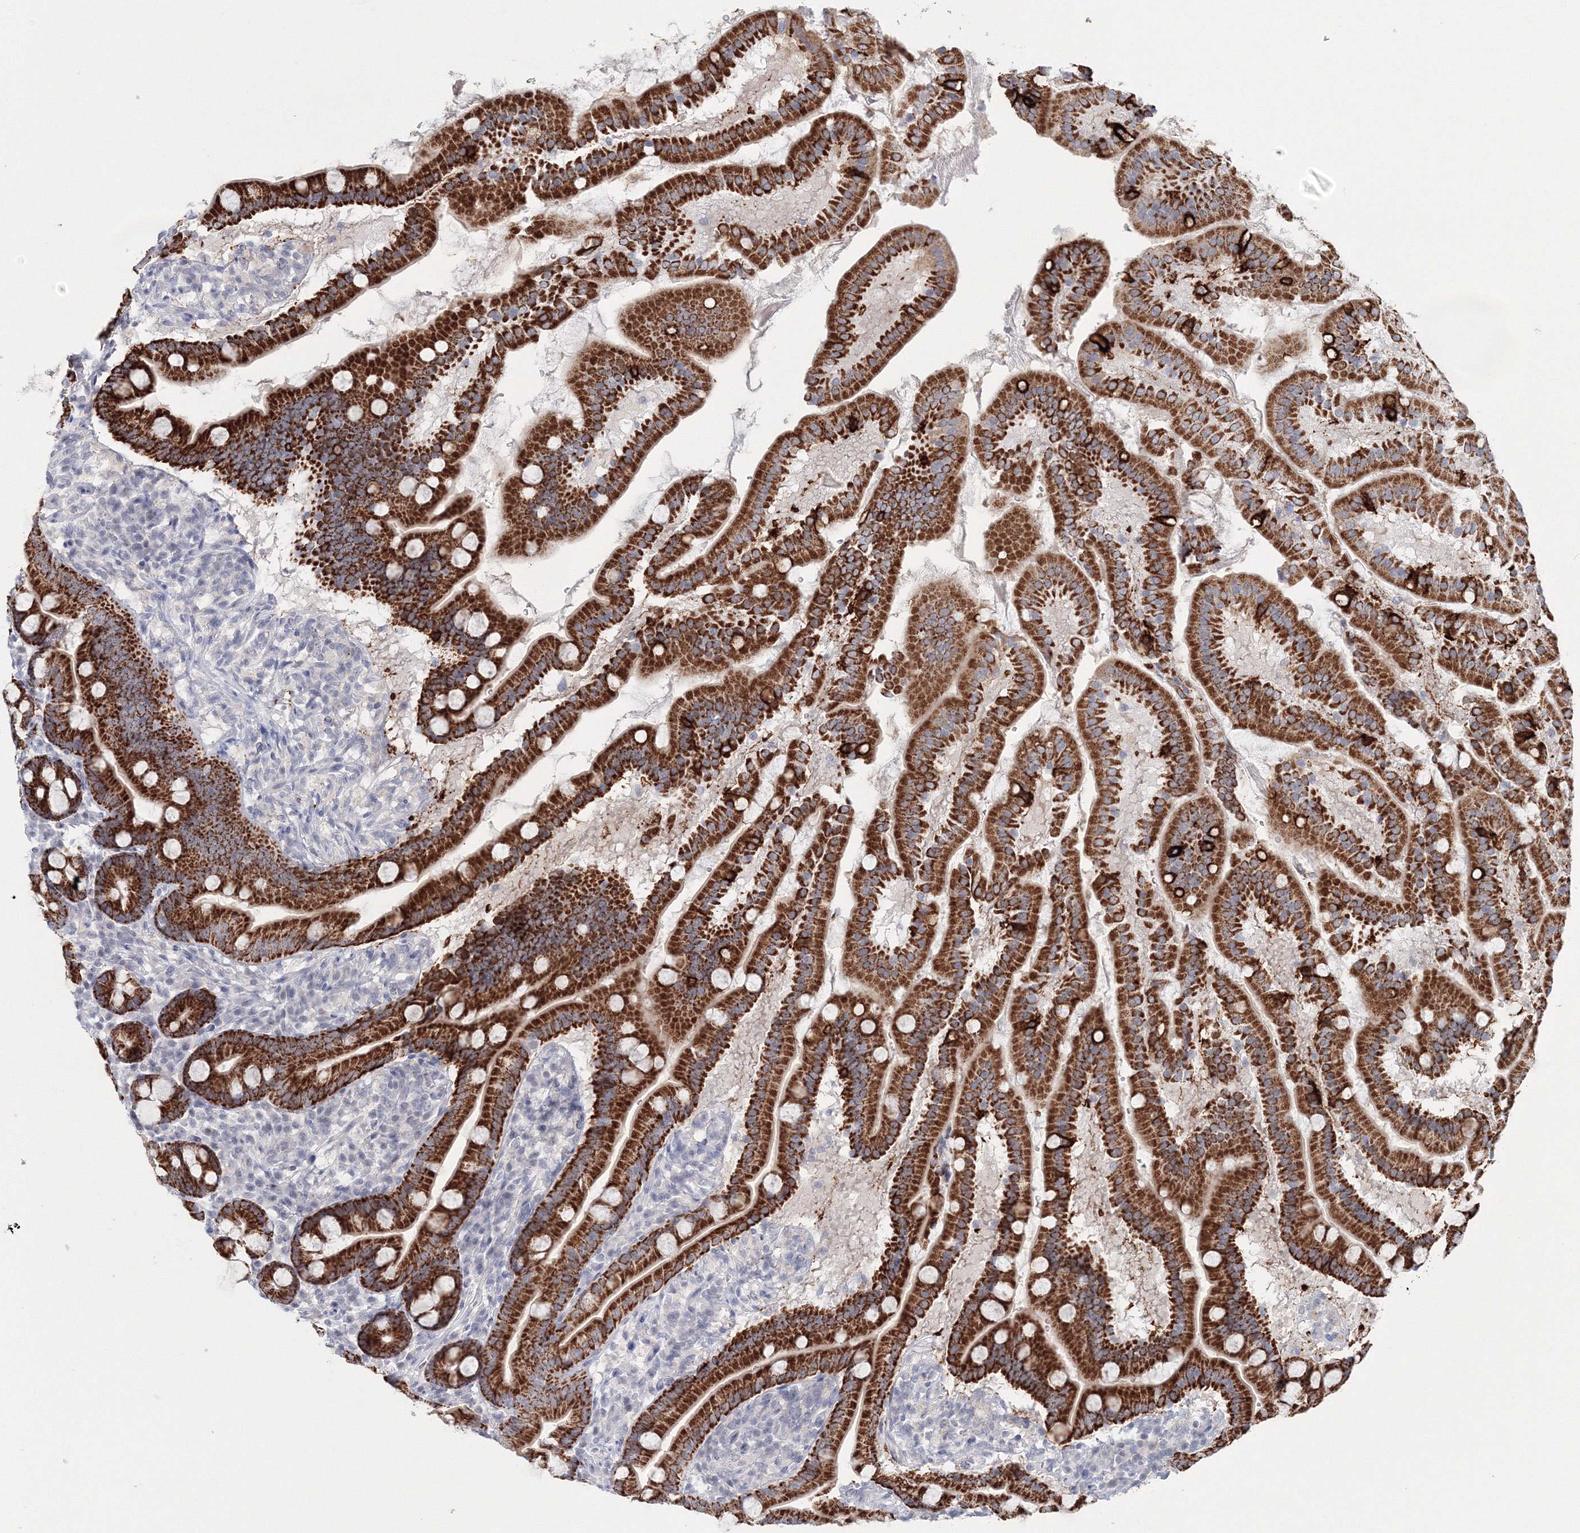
{"staining": {"intensity": "strong", "quantity": ">75%", "location": "cytoplasmic/membranous"}, "tissue": "duodenum", "cell_type": "Glandular cells", "image_type": "normal", "snomed": [{"axis": "morphology", "description": "Normal tissue, NOS"}, {"axis": "topography", "description": "Duodenum"}], "caption": "Glandular cells exhibit high levels of strong cytoplasmic/membranous expression in about >75% of cells in unremarkable duodenum. (IHC, brightfield microscopy, high magnification).", "gene": "VSIG1", "patient": {"sex": "male", "age": 50}}